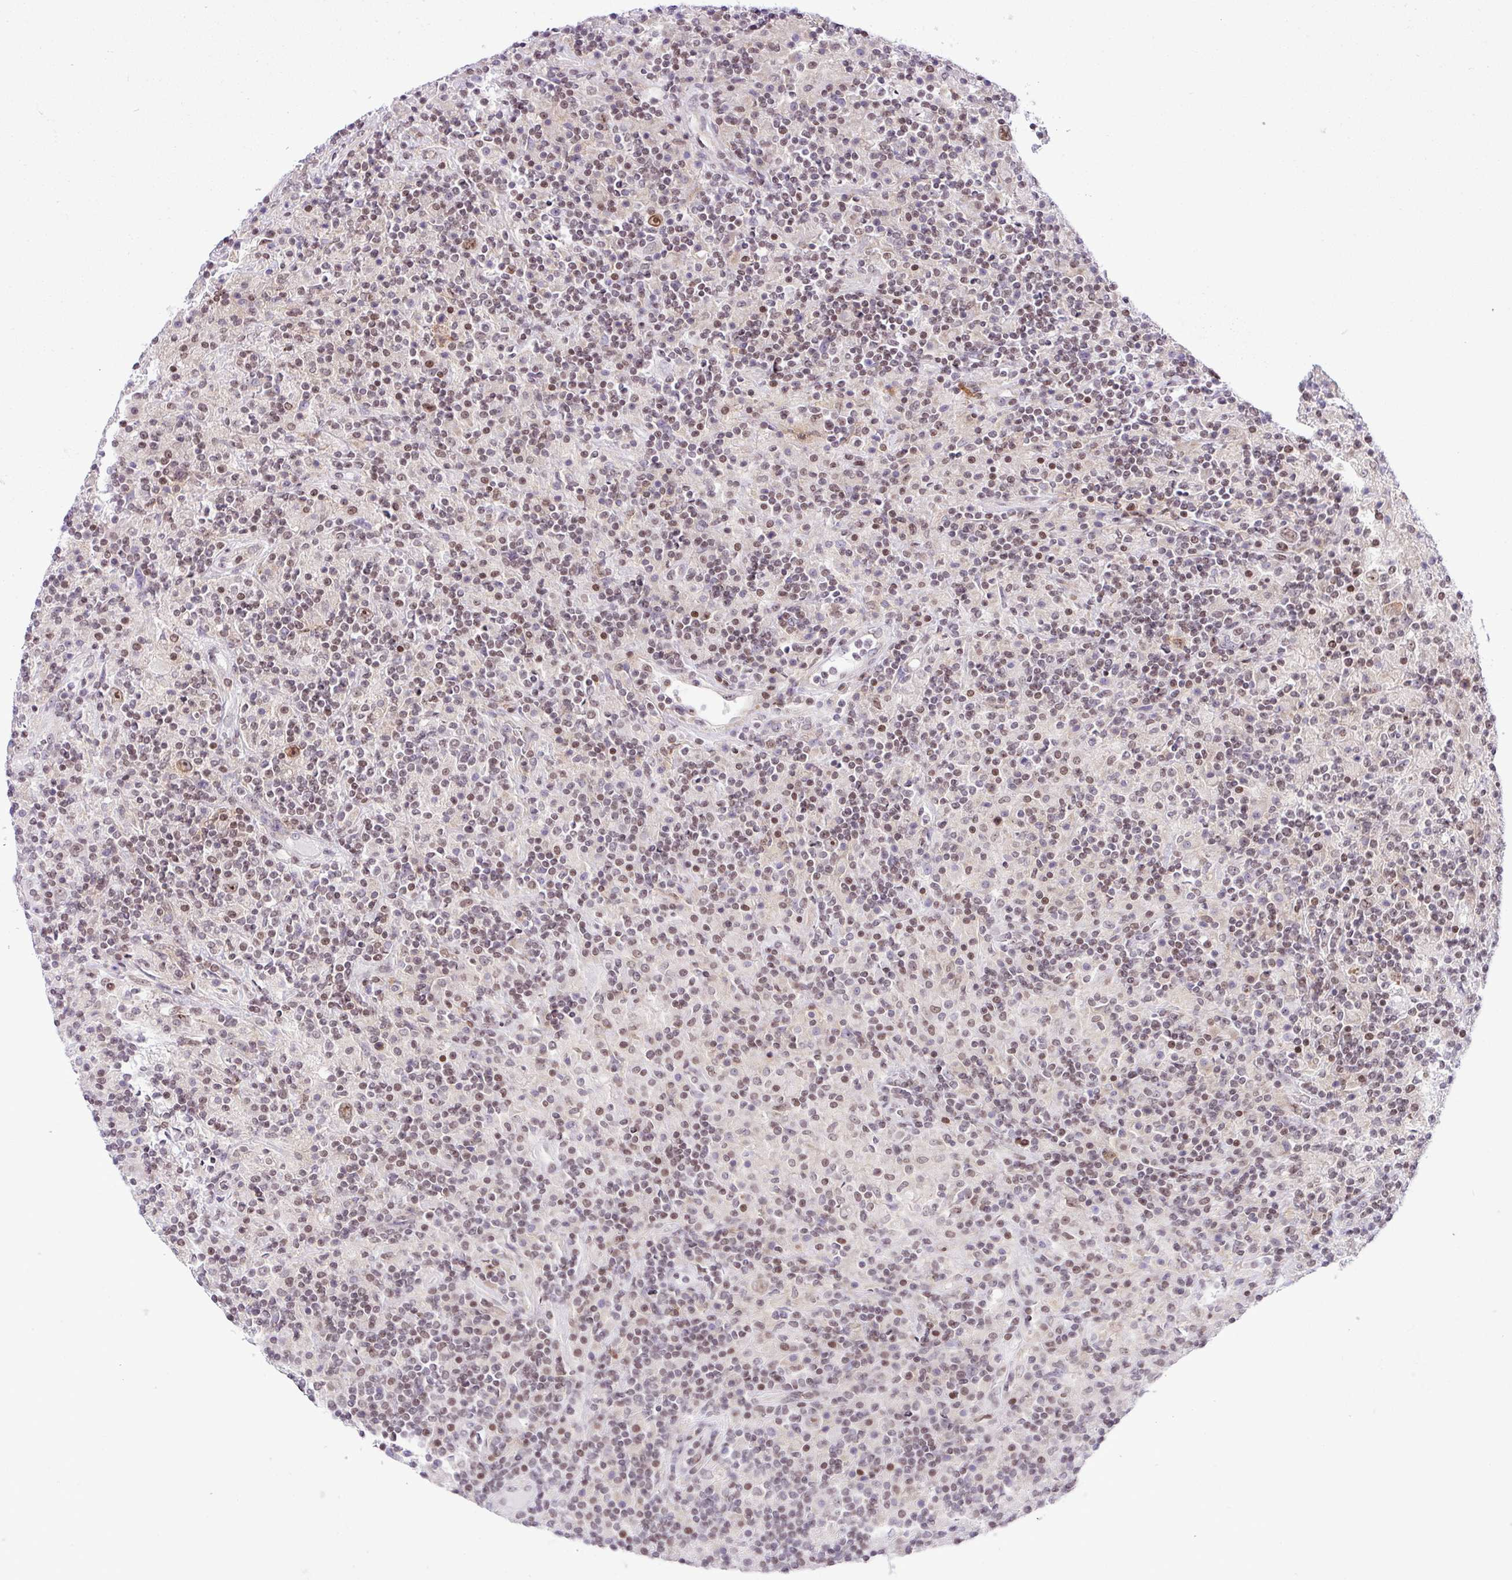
{"staining": {"intensity": "moderate", "quantity": ">75%", "location": "nuclear"}, "tissue": "lymphoma", "cell_type": "Tumor cells", "image_type": "cancer", "snomed": [{"axis": "morphology", "description": "Hodgkin's disease, NOS"}, {"axis": "topography", "description": "Lymph node"}], "caption": "Hodgkin's disease stained with a brown dye shows moderate nuclear positive staining in about >75% of tumor cells.", "gene": "CCDC137", "patient": {"sex": "male", "age": 70}}